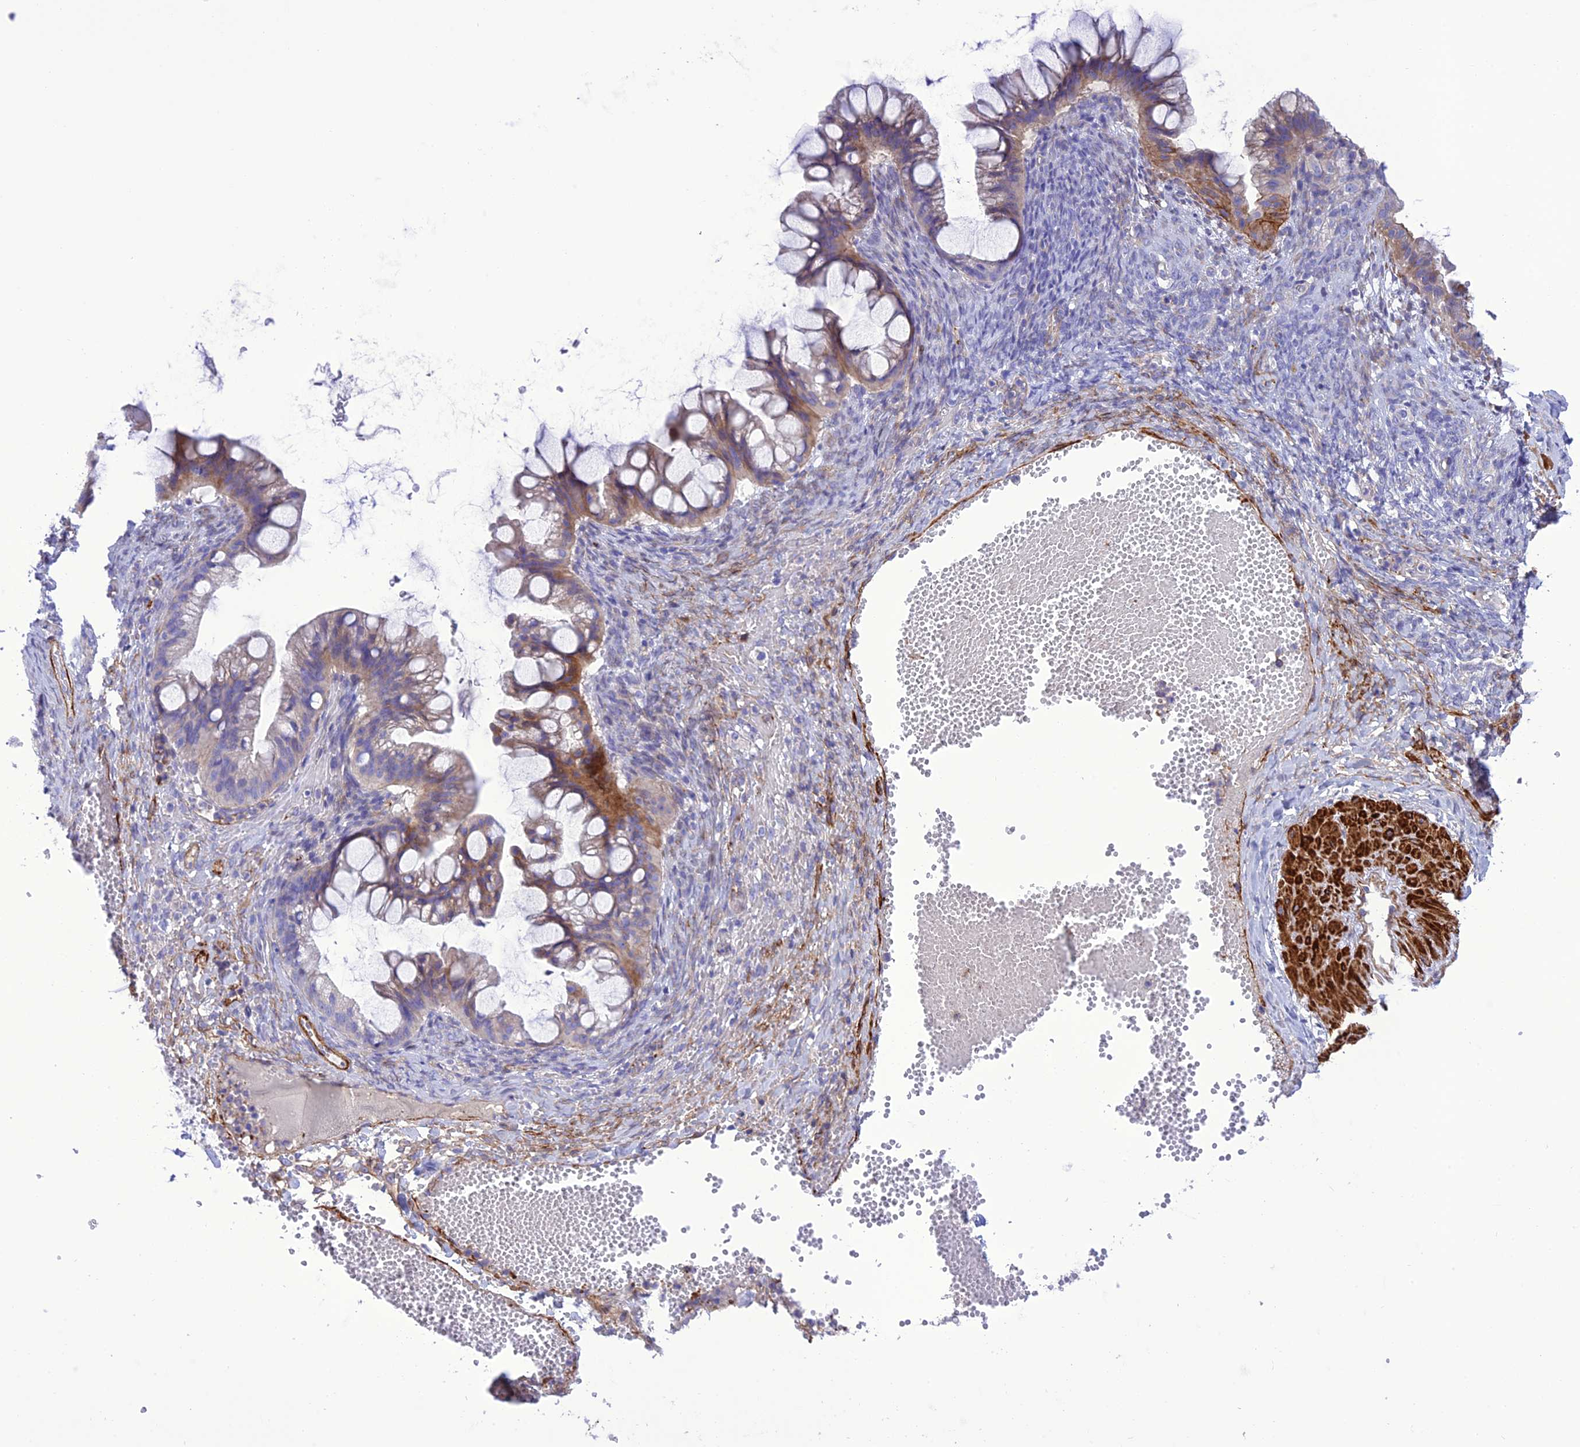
{"staining": {"intensity": "moderate", "quantity": "<25%", "location": "cytoplasmic/membranous"}, "tissue": "ovarian cancer", "cell_type": "Tumor cells", "image_type": "cancer", "snomed": [{"axis": "morphology", "description": "Cystadenocarcinoma, mucinous, NOS"}, {"axis": "topography", "description": "Ovary"}], "caption": "Immunohistochemistry (IHC) image of ovarian cancer (mucinous cystadenocarcinoma) stained for a protein (brown), which shows low levels of moderate cytoplasmic/membranous positivity in approximately <25% of tumor cells.", "gene": "FRA10AC1", "patient": {"sex": "female", "age": 73}}